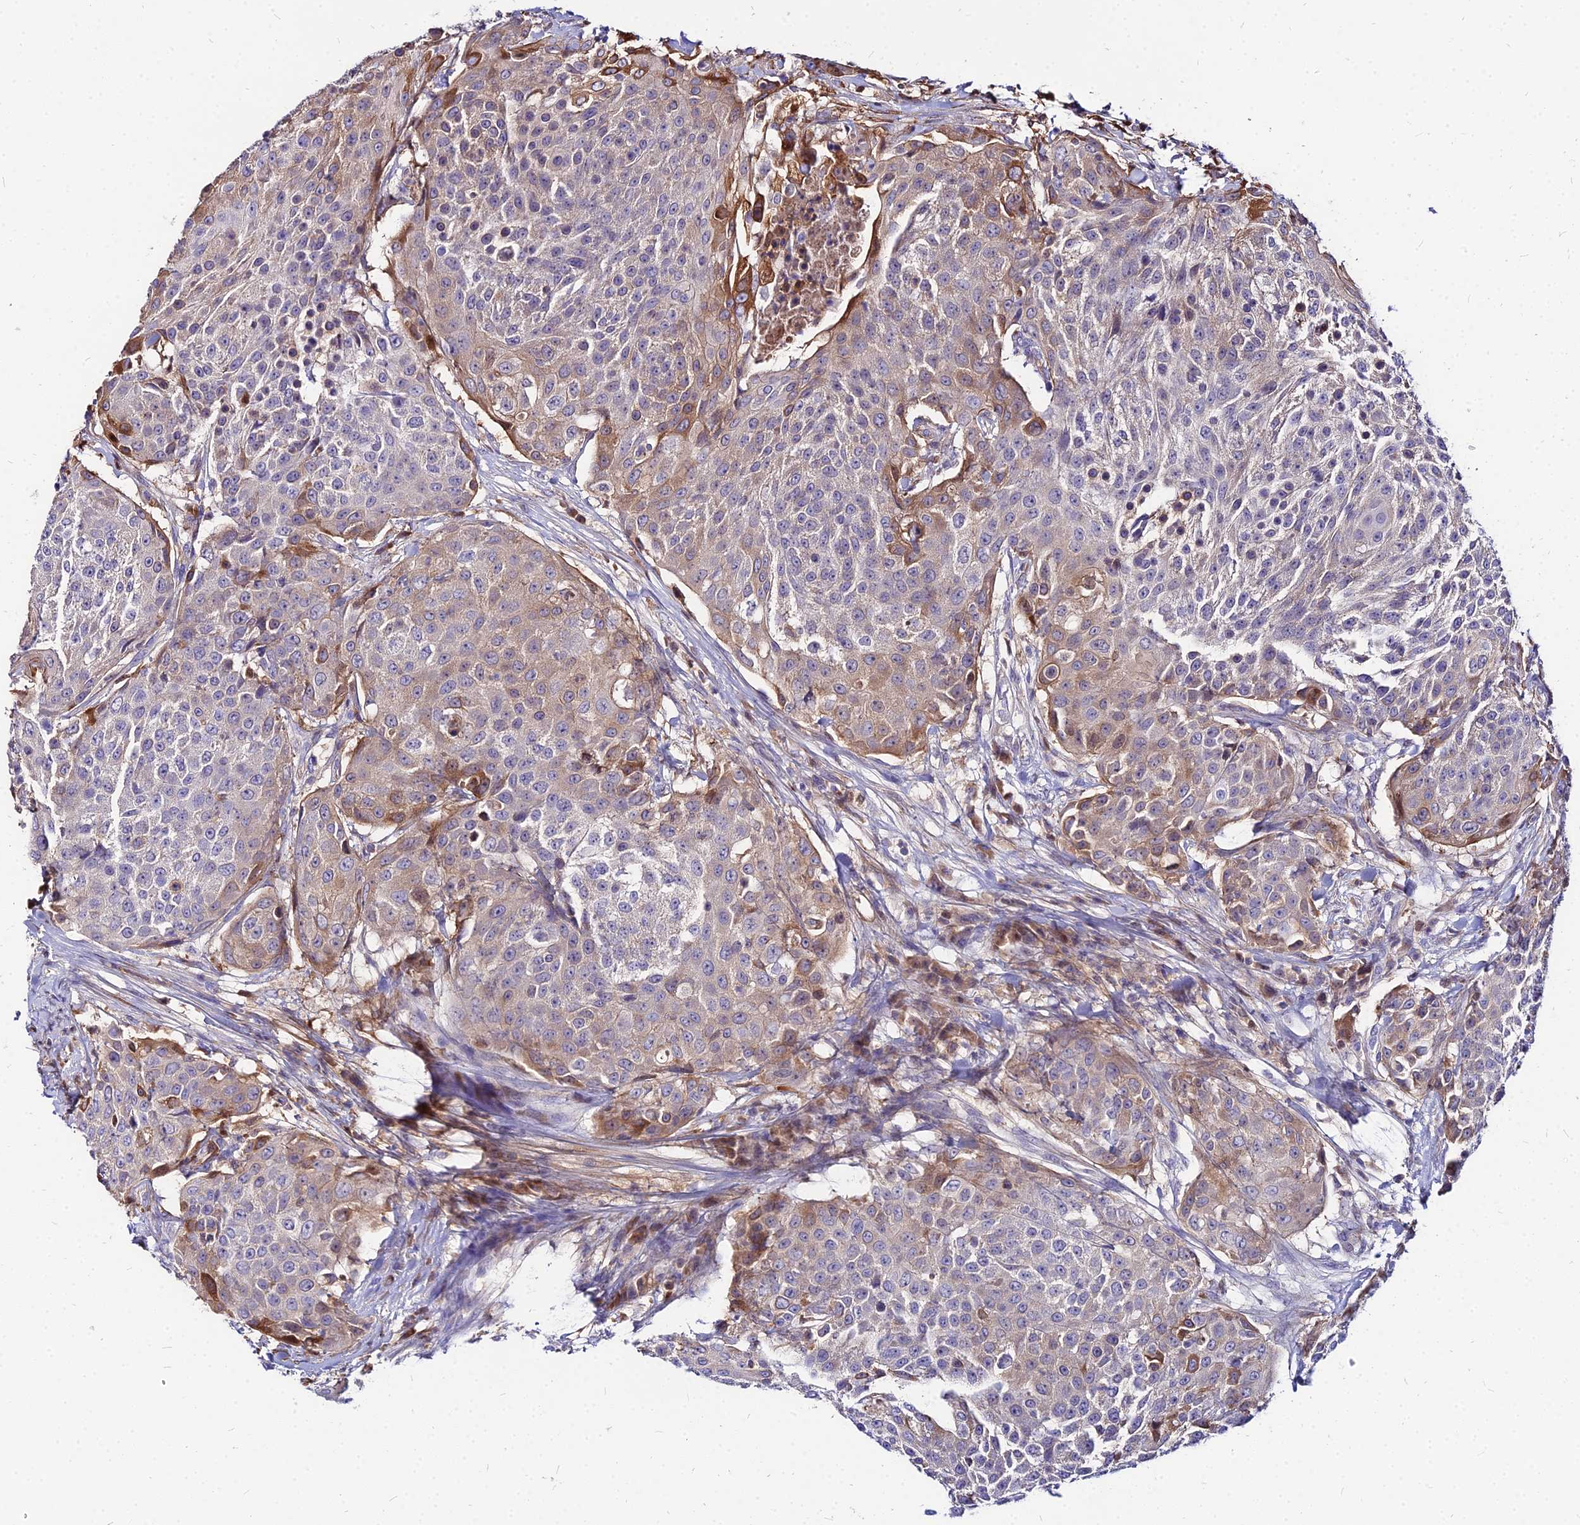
{"staining": {"intensity": "moderate", "quantity": "25%-75%", "location": "cytoplasmic/membranous"}, "tissue": "urothelial cancer", "cell_type": "Tumor cells", "image_type": "cancer", "snomed": [{"axis": "morphology", "description": "Urothelial carcinoma, High grade"}, {"axis": "topography", "description": "Urinary bladder"}], "caption": "Urothelial cancer stained with a brown dye exhibits moderate cytoplasmic/membranous positive staining in about 25%-75% of tumor cells.", "gene": "ACSM6", "patient": {"sex": "female", "age": 63}}